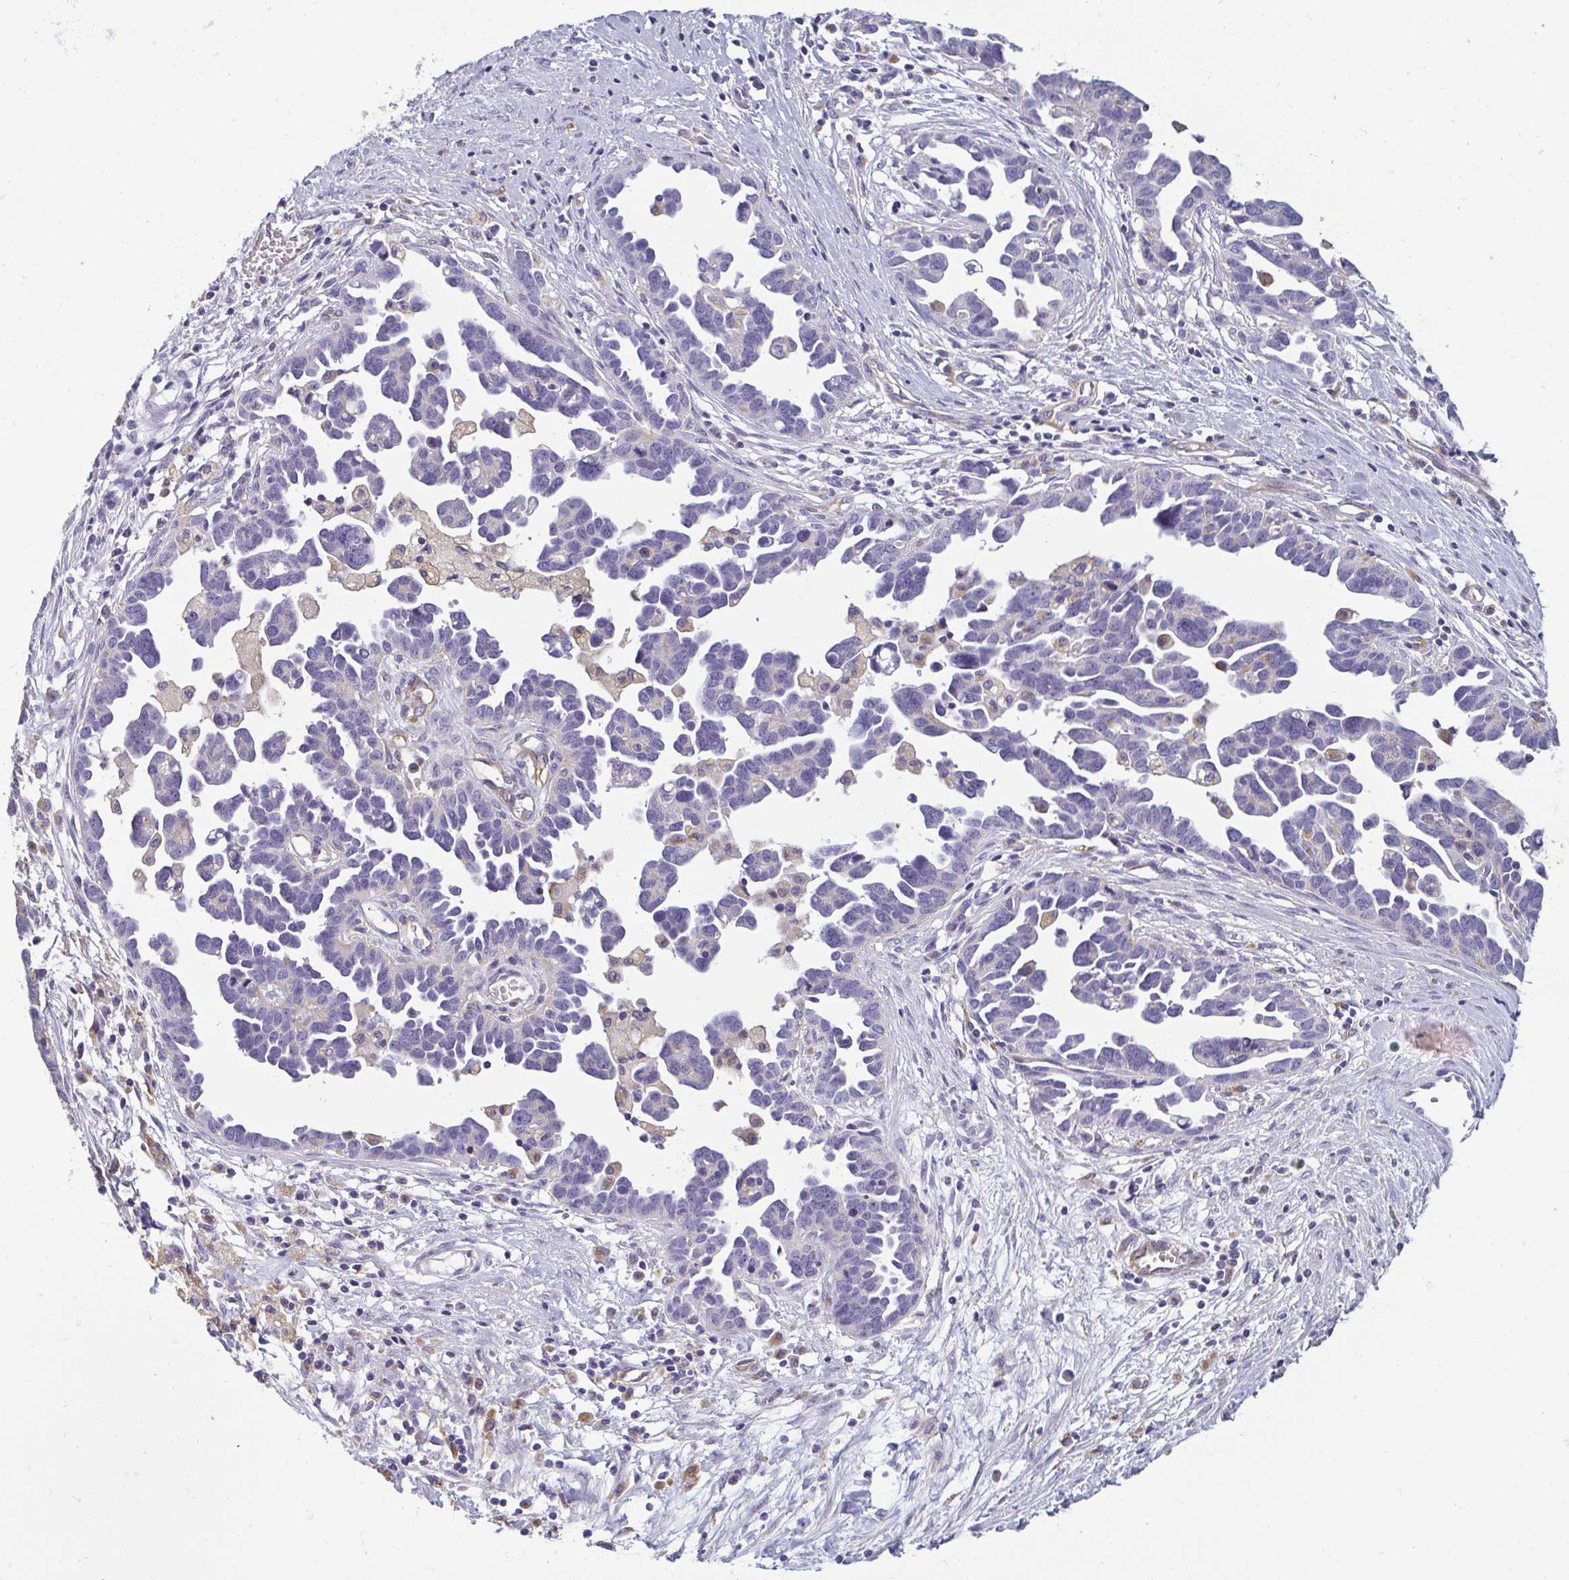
{"staining": {"intensity": "negative", "quantity": "none", "location": "none"}, "tissue": "ovarian cancer", "cell_type": "Tumor cells", "image_type": "cancer", "snomed": [{"axis": "morphology", "description": "Cystadenocarcinoma, serous, NOS"}, {"axis": "topography", "description": "Ovary"}], "caption": "An IHC micrograph of ovarian serous cystadenocarcinoma is shown. There is no staining in tumor cells of ovarian serous cystadenocarcinoma.", "gene": "PDE2A", "patient": {"sex": "female", "age": 54}}